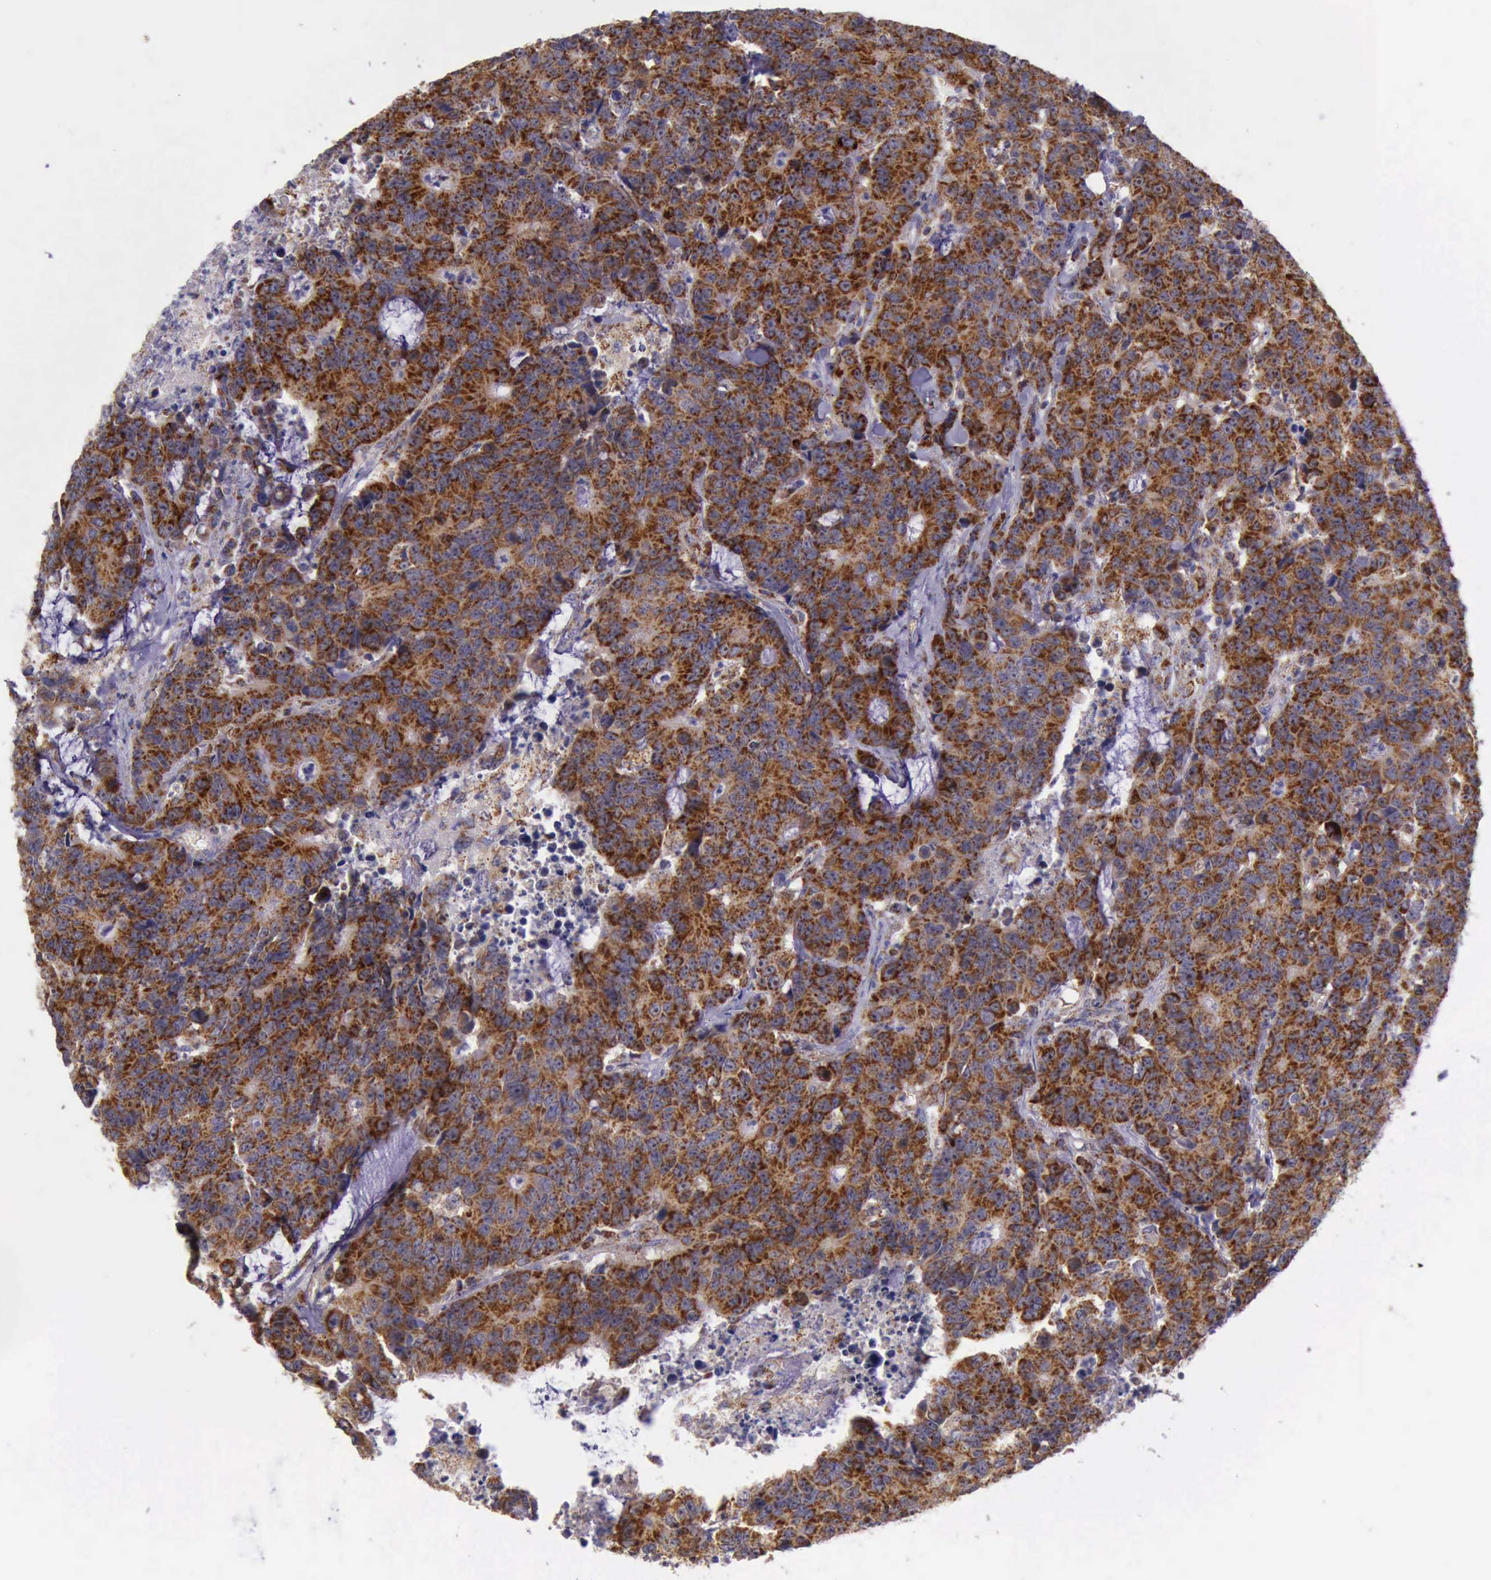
{"staining": {"intensity": "strong", "quantity": ">75%", "location": "cytoplasmic/membranous"}, "tissue": "colorectal cancer", "cell_type": "Tumor cells", "image_type": "cancer", "snomed": [{"axis": "morphology", "description": "Adenocarcinoma, NOS"}, {"axis": "topography", "description": "Colon"}], "caption": "Colorectal cancer stained with immunohistochemistry (IHC) exhibits strong cytoplasmic/membranous positivity in approximately >75% of tumor cells. The protein of interest is stained brown, and the nuclei are stained in blue (DAB (3,3'-diaminobenzidine) IHC with brightfield microscopy, high magnification).", "gene": "TXN2", "patient": {"sex": "female", "age": 86}}